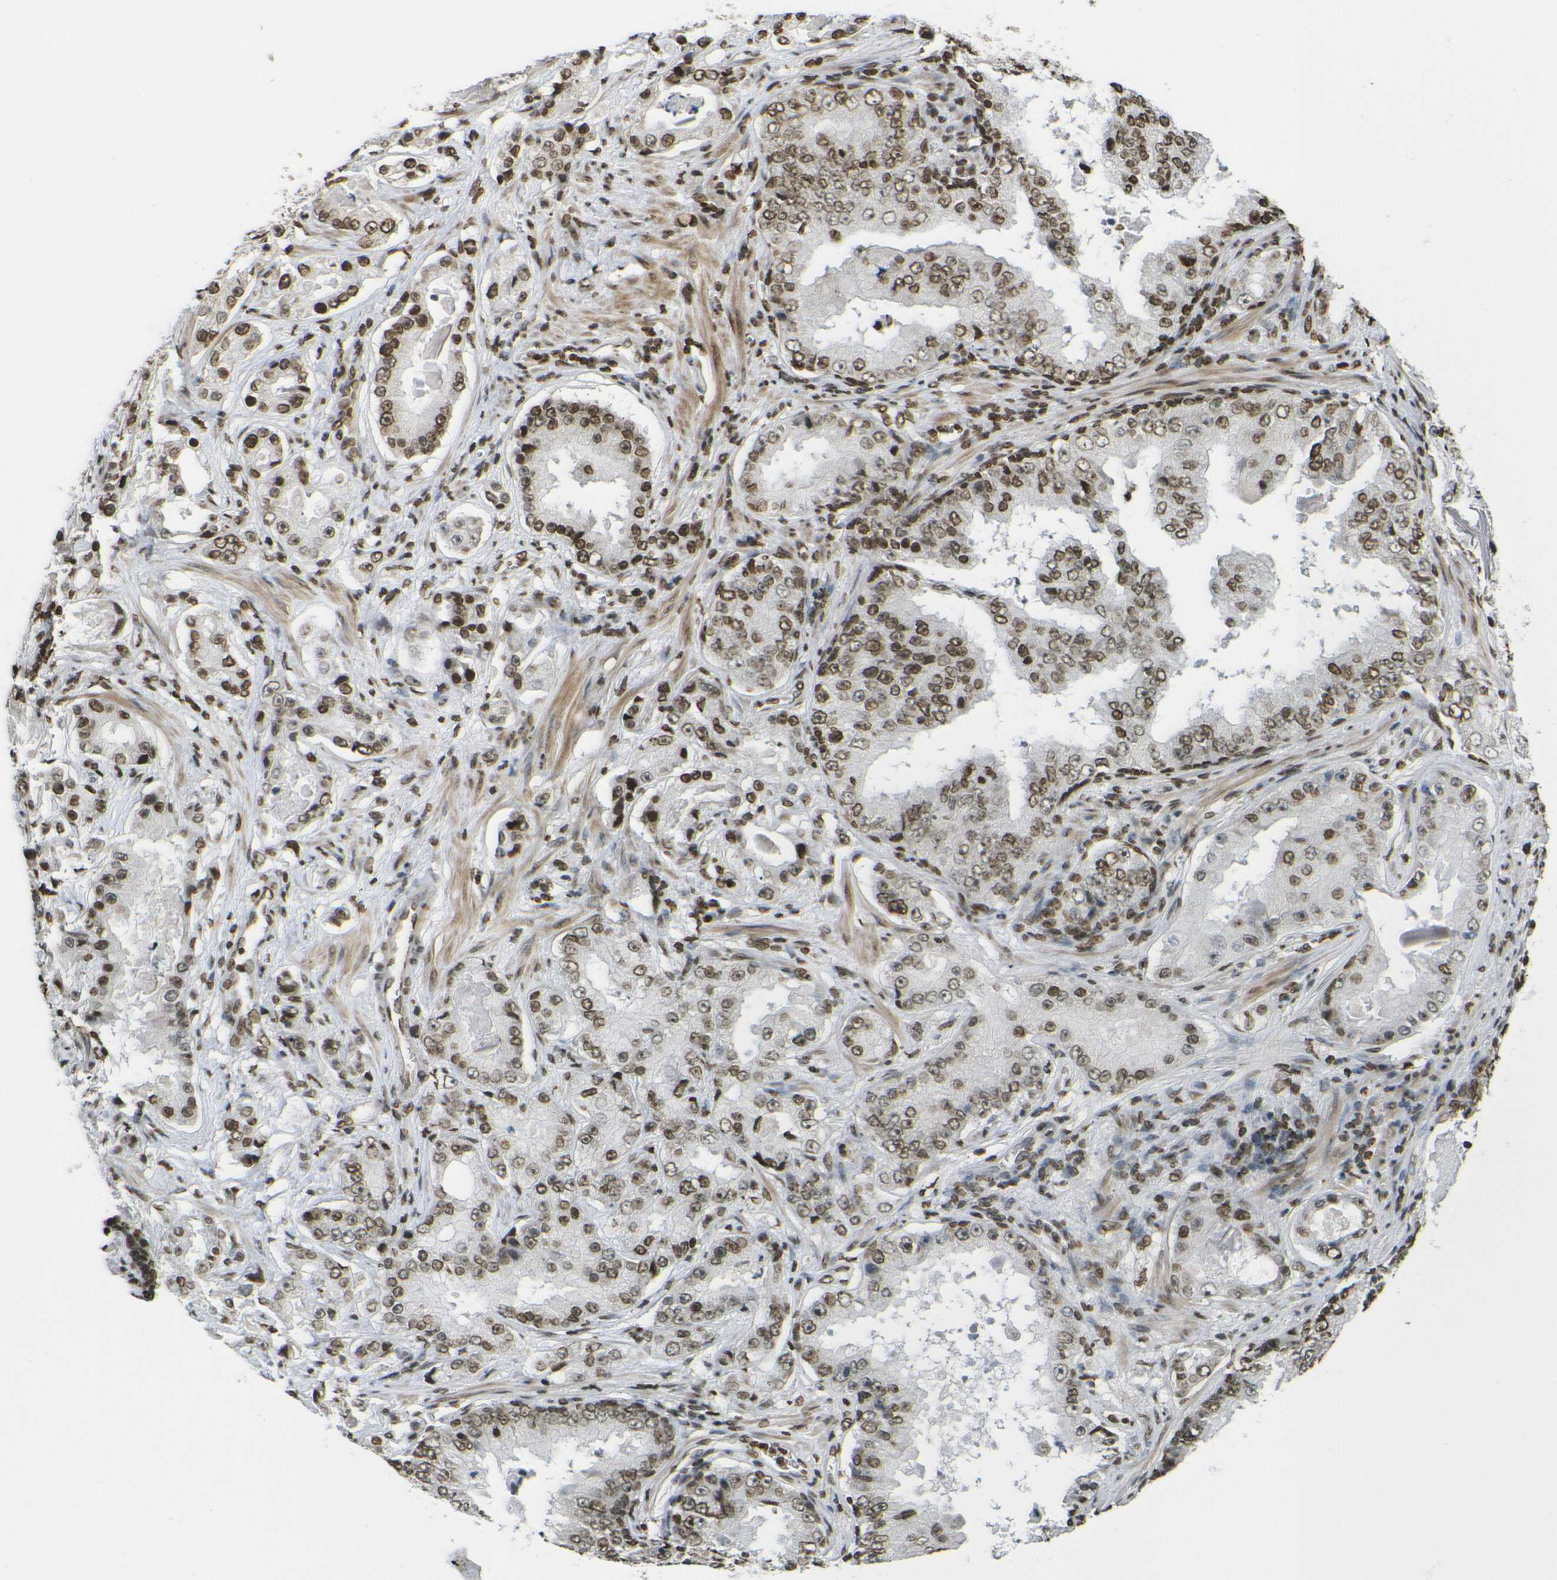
{"staining": {"intensity": "moderate", "quantity": ">75%", "location": "nuclear"}, "tissue": "prostate cancer", "cell_type": "Tumor cells", "image_type": "cancer", "snomed": [{"axis": "morphology", "description": "Adenocarcinoma, High grade"}, {"axis": "topography", "description": "Prostate"}], "caption": "Prostate adenocarcinoma (high-grade) stained for a protein (brown) displays moderate nuclear positive positivity in about >75% of tumor cells.", "gene": "H4C16", "patient": {"sex": "male", "age": 73}}